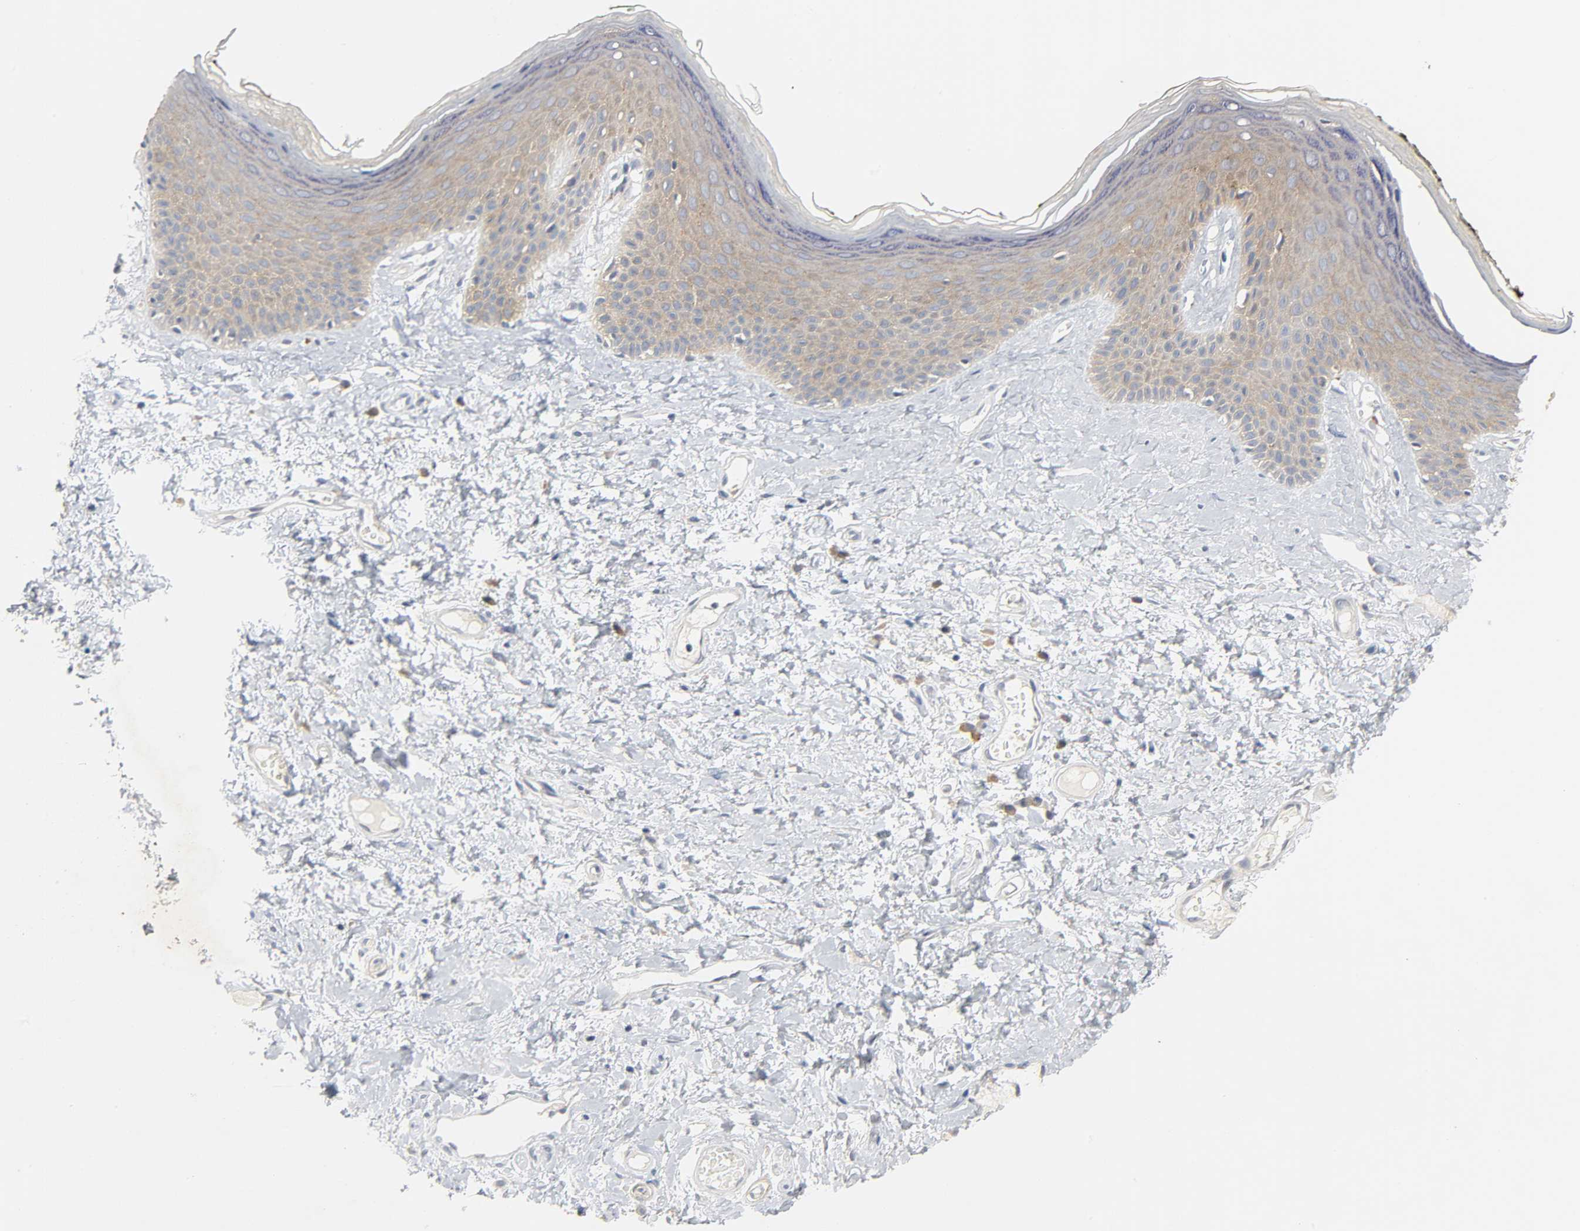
{"staining": {"intensity": "moderate", "quantity": ">75%", "location": "cytoplasmic/membranous"}, "tissue": "skin", "cell_type": "Epidermal cells", "image_type": "normal", "snomed": [{"axis": "morphology", "description": "Normal tissue, NOS"}, {"axis": "morphology", "description": "Inflammation, NOS"}, {"axis": "topography", "description": "Vulva"}], "caption": "Brown immunohistochemical staining in unremarkable human skin reveals moderate cytoplasmic/membranous positivity in approximately >75% of epidermal cells.", "gene": "ARPC1A", "patient": {"sex": "female", "age": 84}}